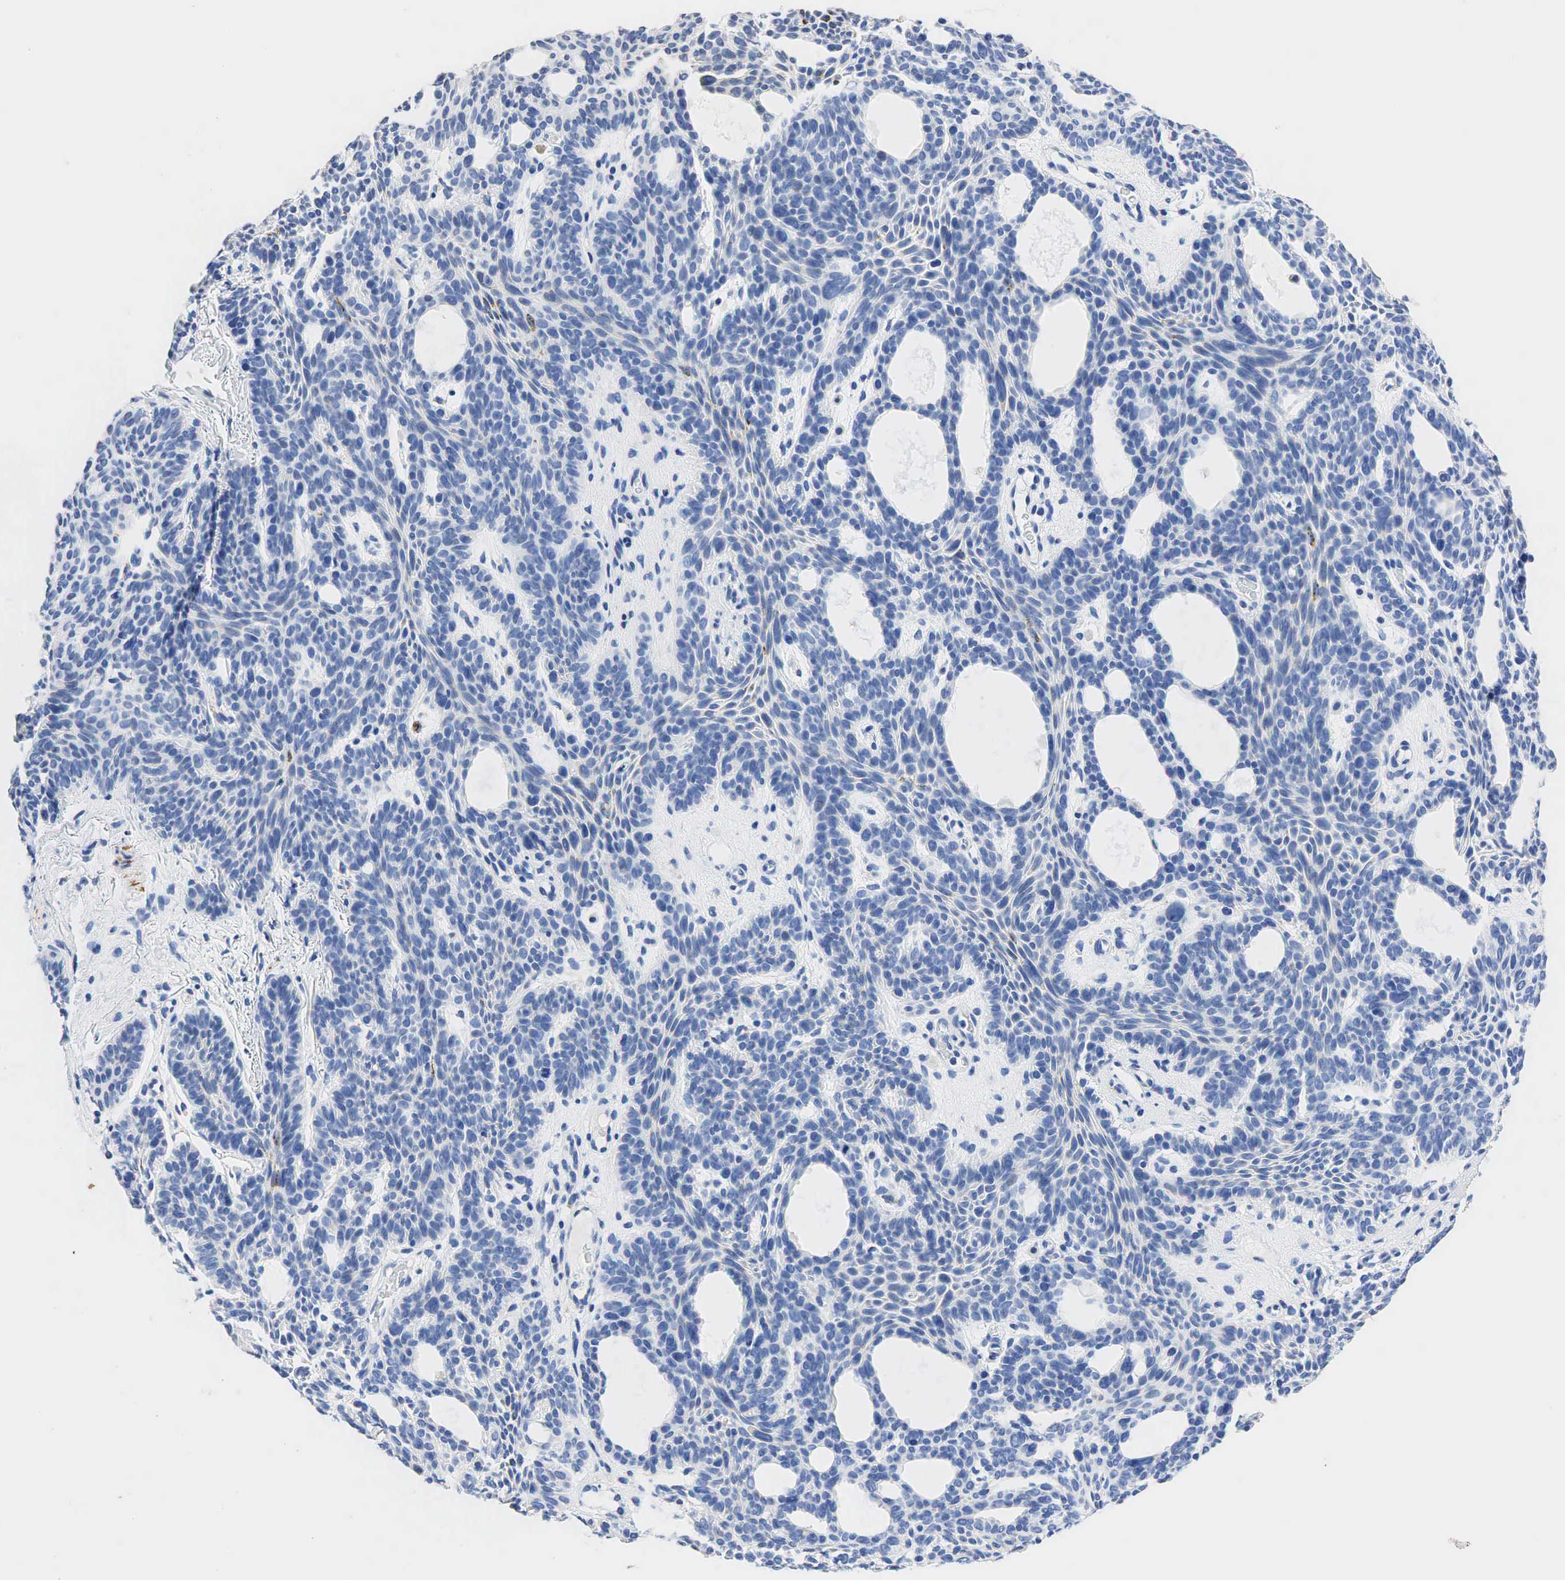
{"staining": {"intensity": "negative", "quantity": "none", "location": "none"}, "tissue": "skin cancer", "cell_type": "Tumor cells", "image_type": "cancer", "snomed": [{"axis": "morphology", "description": "Basal cell carcinoma"}, {"axis": "topography", "description": "Skin"}], "caption": "Immunohistochemistry image of skin basal cell carcinoma stained for a protein (brown), which displays no staining in tumor cells. (DAB (3,3'-diaminobenzidine) IHC with hematoxylin counter stain).", "gene": "SYP", "patient": {"sex": "male", "age": 44}}